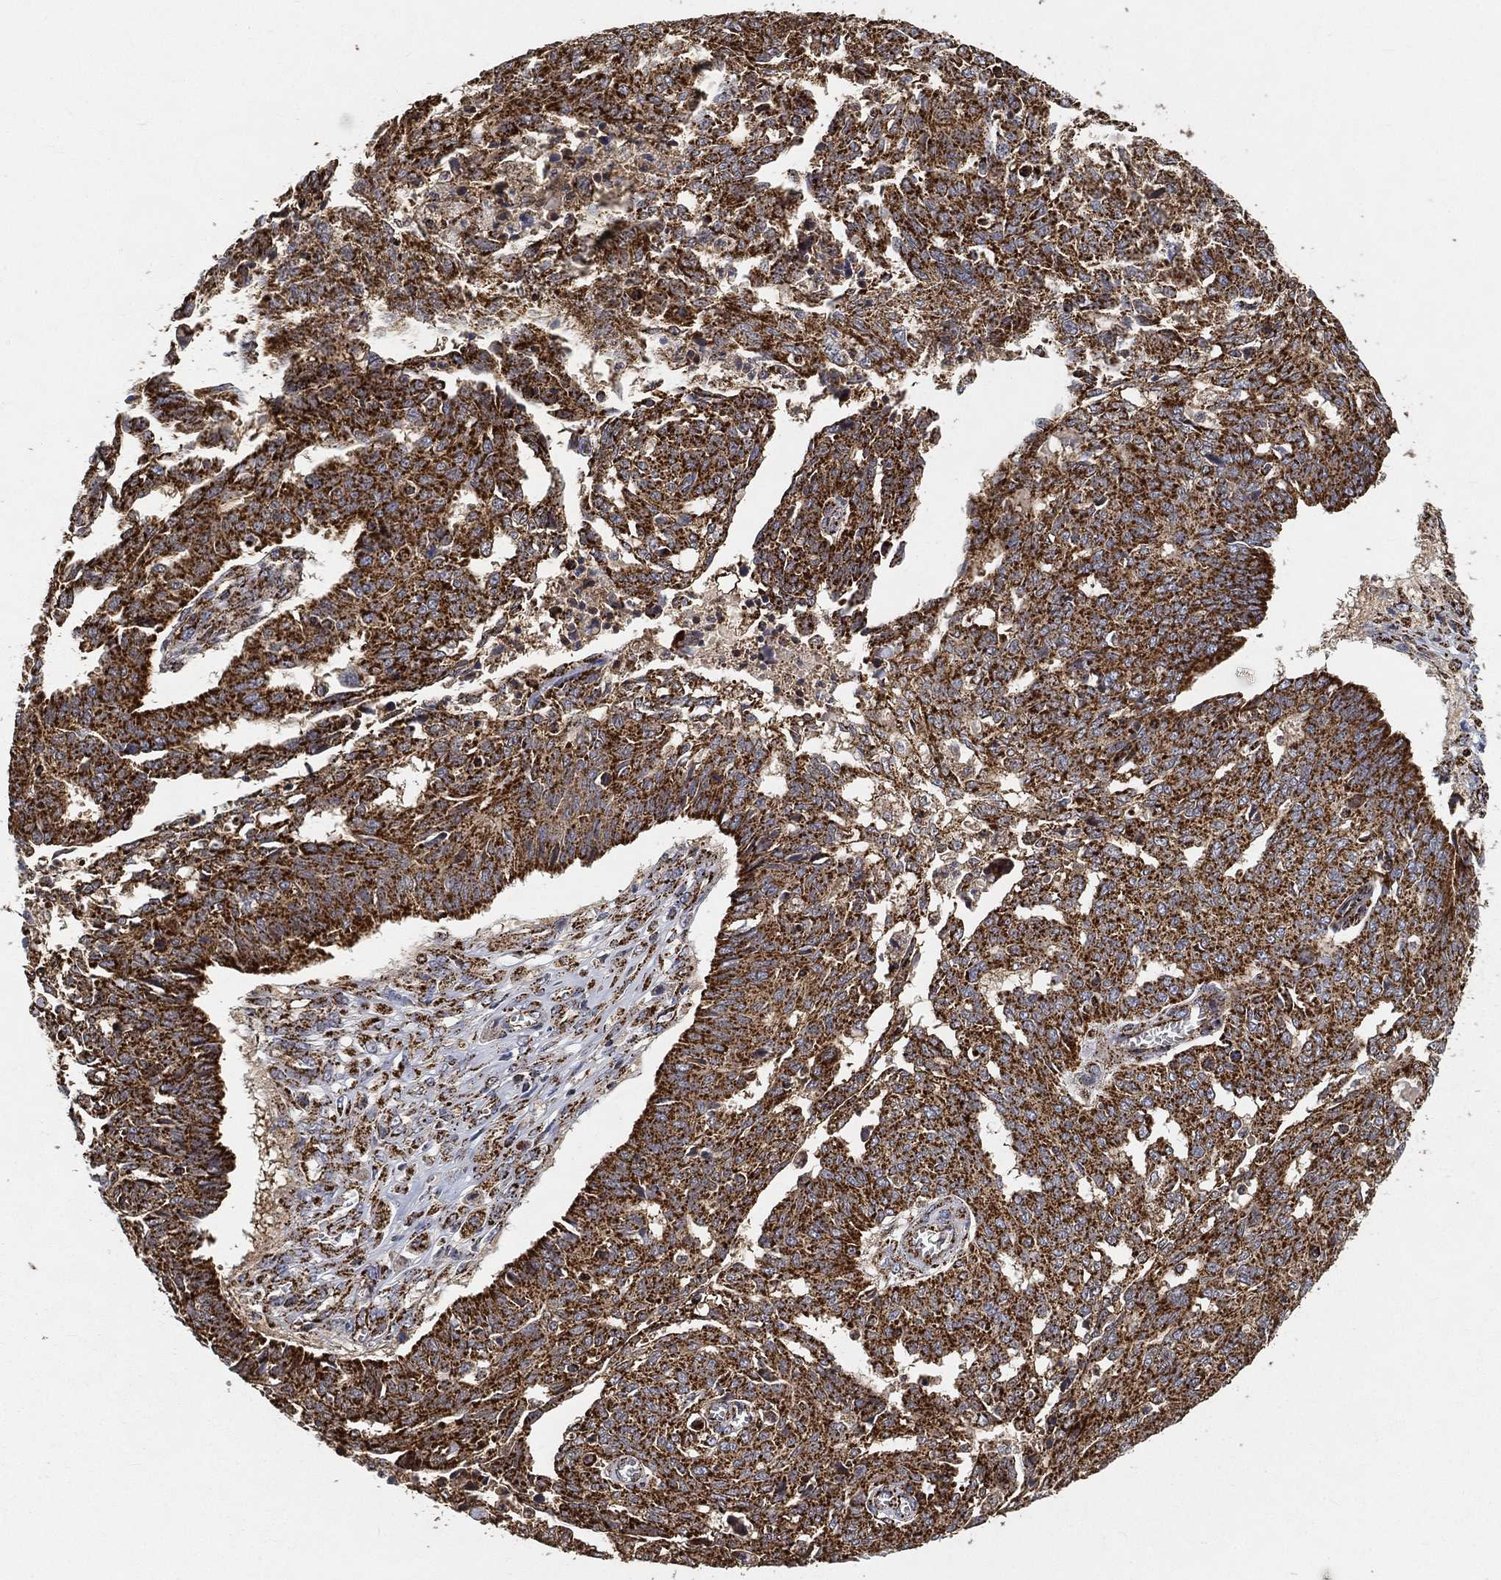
{"staining": {"intensity": "strong", "quantity": ">75%", "location": "cytoplasmic/membranous"}, "tissue": "ovarian cancer", "cell_type": "Tumor cells", "image_type": "cancer", "snomed": [{"axis": "morphology", "description": "Cystadenocarcinoma, serous, NOS"}, {"axis": "topography", "description": "Ovary"}], "caption": "A brown stain shows strong cytoplasmic/membranous expression of a protein in human ovarian cancer (serous cystadenocarcinoma) tumor cells.", "gene": "SLC38A7", "patient": {"sex": "female", "age": 67}}